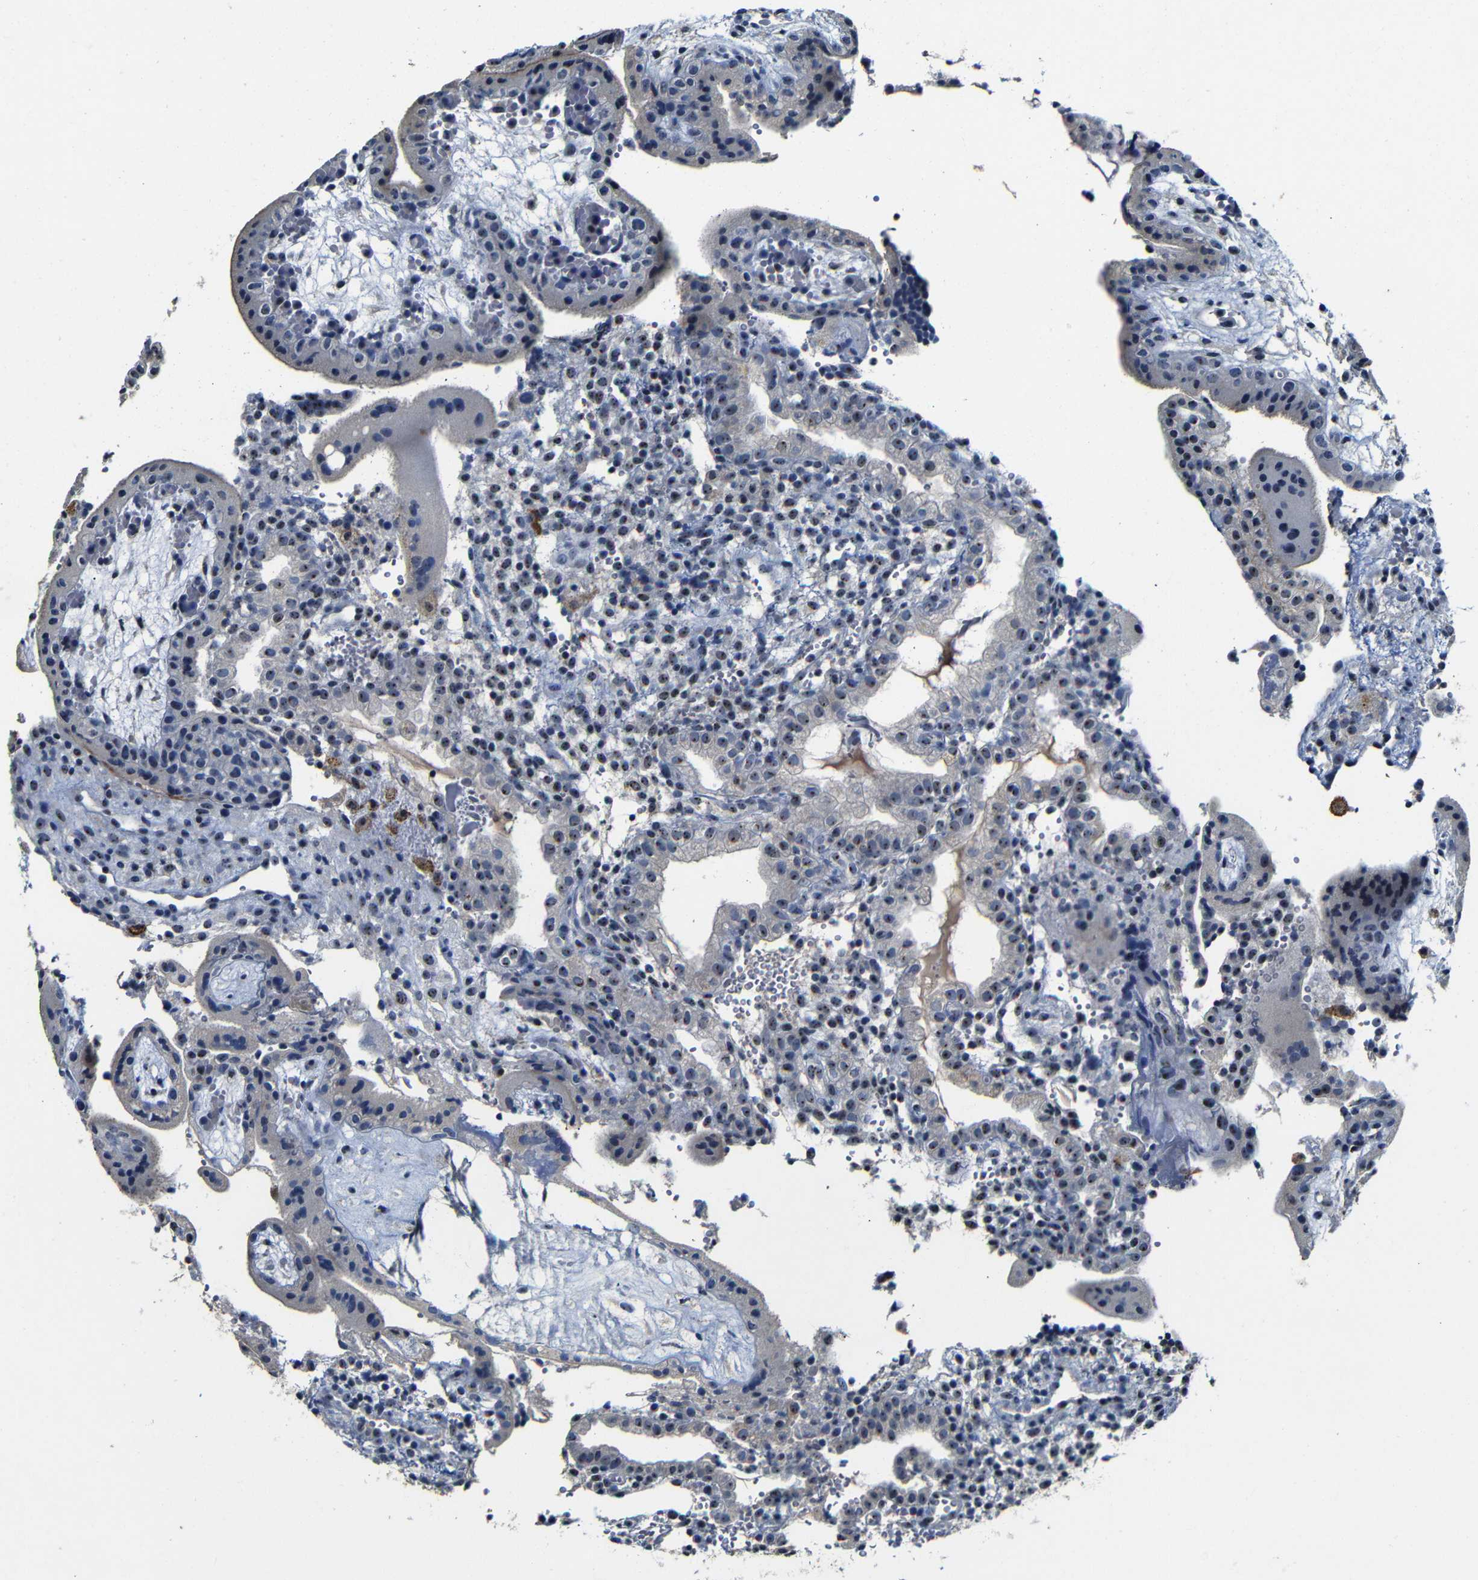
{"staining": {"intensity": "moderate", "quantity": "25%-75%", "location": "nuclear"}, "tissue": "placenta", "cell_type": "Decidual cells", "image_type": "normal", "snomed": [{"axis": "morphology", "description": "Normal tissue, NOS"}, {"axis": "topography", "description": "Placenta"}], "caption": "An IHC photomicrograph of benign tissue is shown. Protein staining in brown highlights moderate nuclear positivity in placenta within decidual cells. The staining is performed using DAB (3,3'-diaminobenzidine) brown chromogen to label protein expression. The nuclei are counter-stained blue using hematoxylin.", "gene": "MYC", "patient": {"sex": "female", "age": 18}}